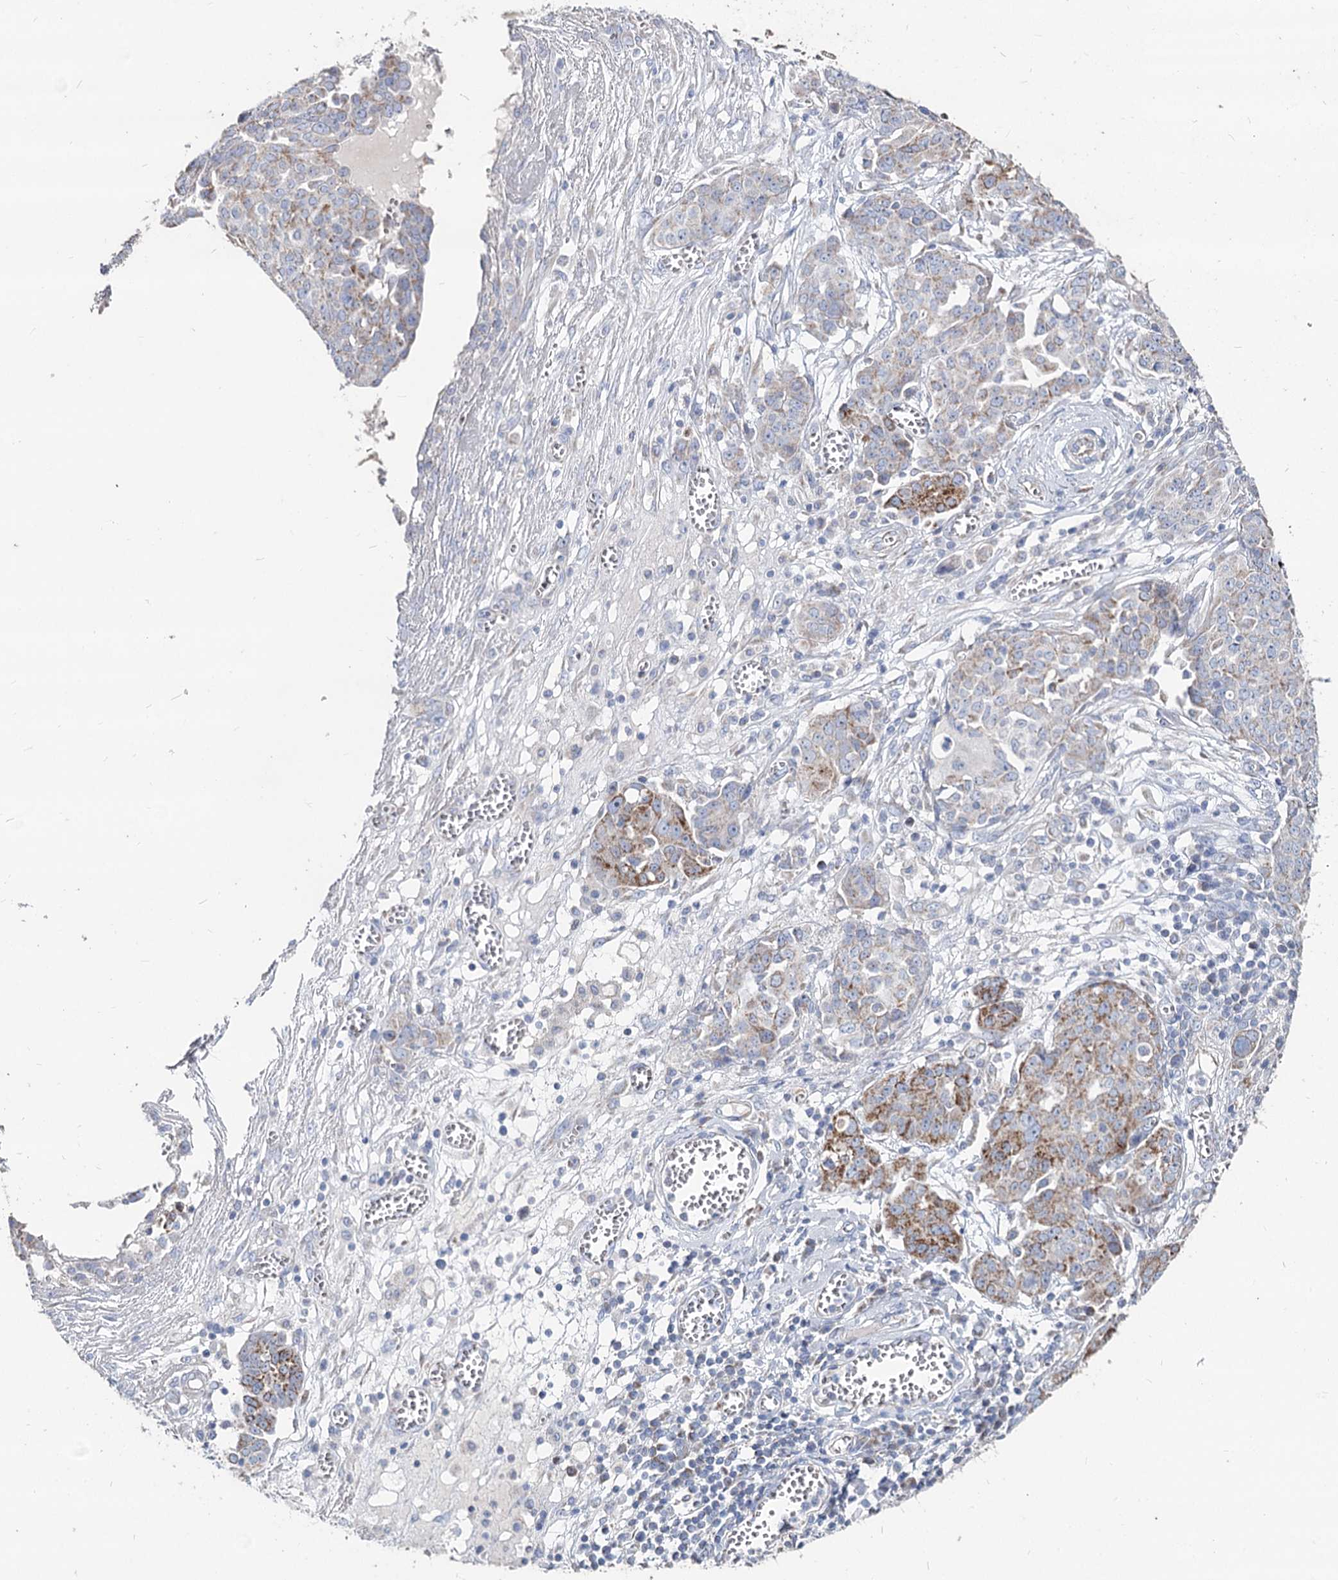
{"staining": {"intensity": "moderate", "quantity": "25%-75%", "location": "cytoplasmic/membranous"}, "tissue": "ovarian cancer", "cell_type": "Tumor cells", "image_type": "cancer", "snomed": [{"axis": "morphology", "description": "Cystadenocarcinoma, serous, NOS"}, {"axis": "topography", "description": "Soft tissue"}, {"axis": "topography", "description": "Ovary"}], "caption": "Moderate cytoplasmic/membranous staining is appreciated in about 25%-75% of tumor cells in ovarian cancer.", "gene": "MCCC2", "patient": {"sex": "female", "age": 57}}